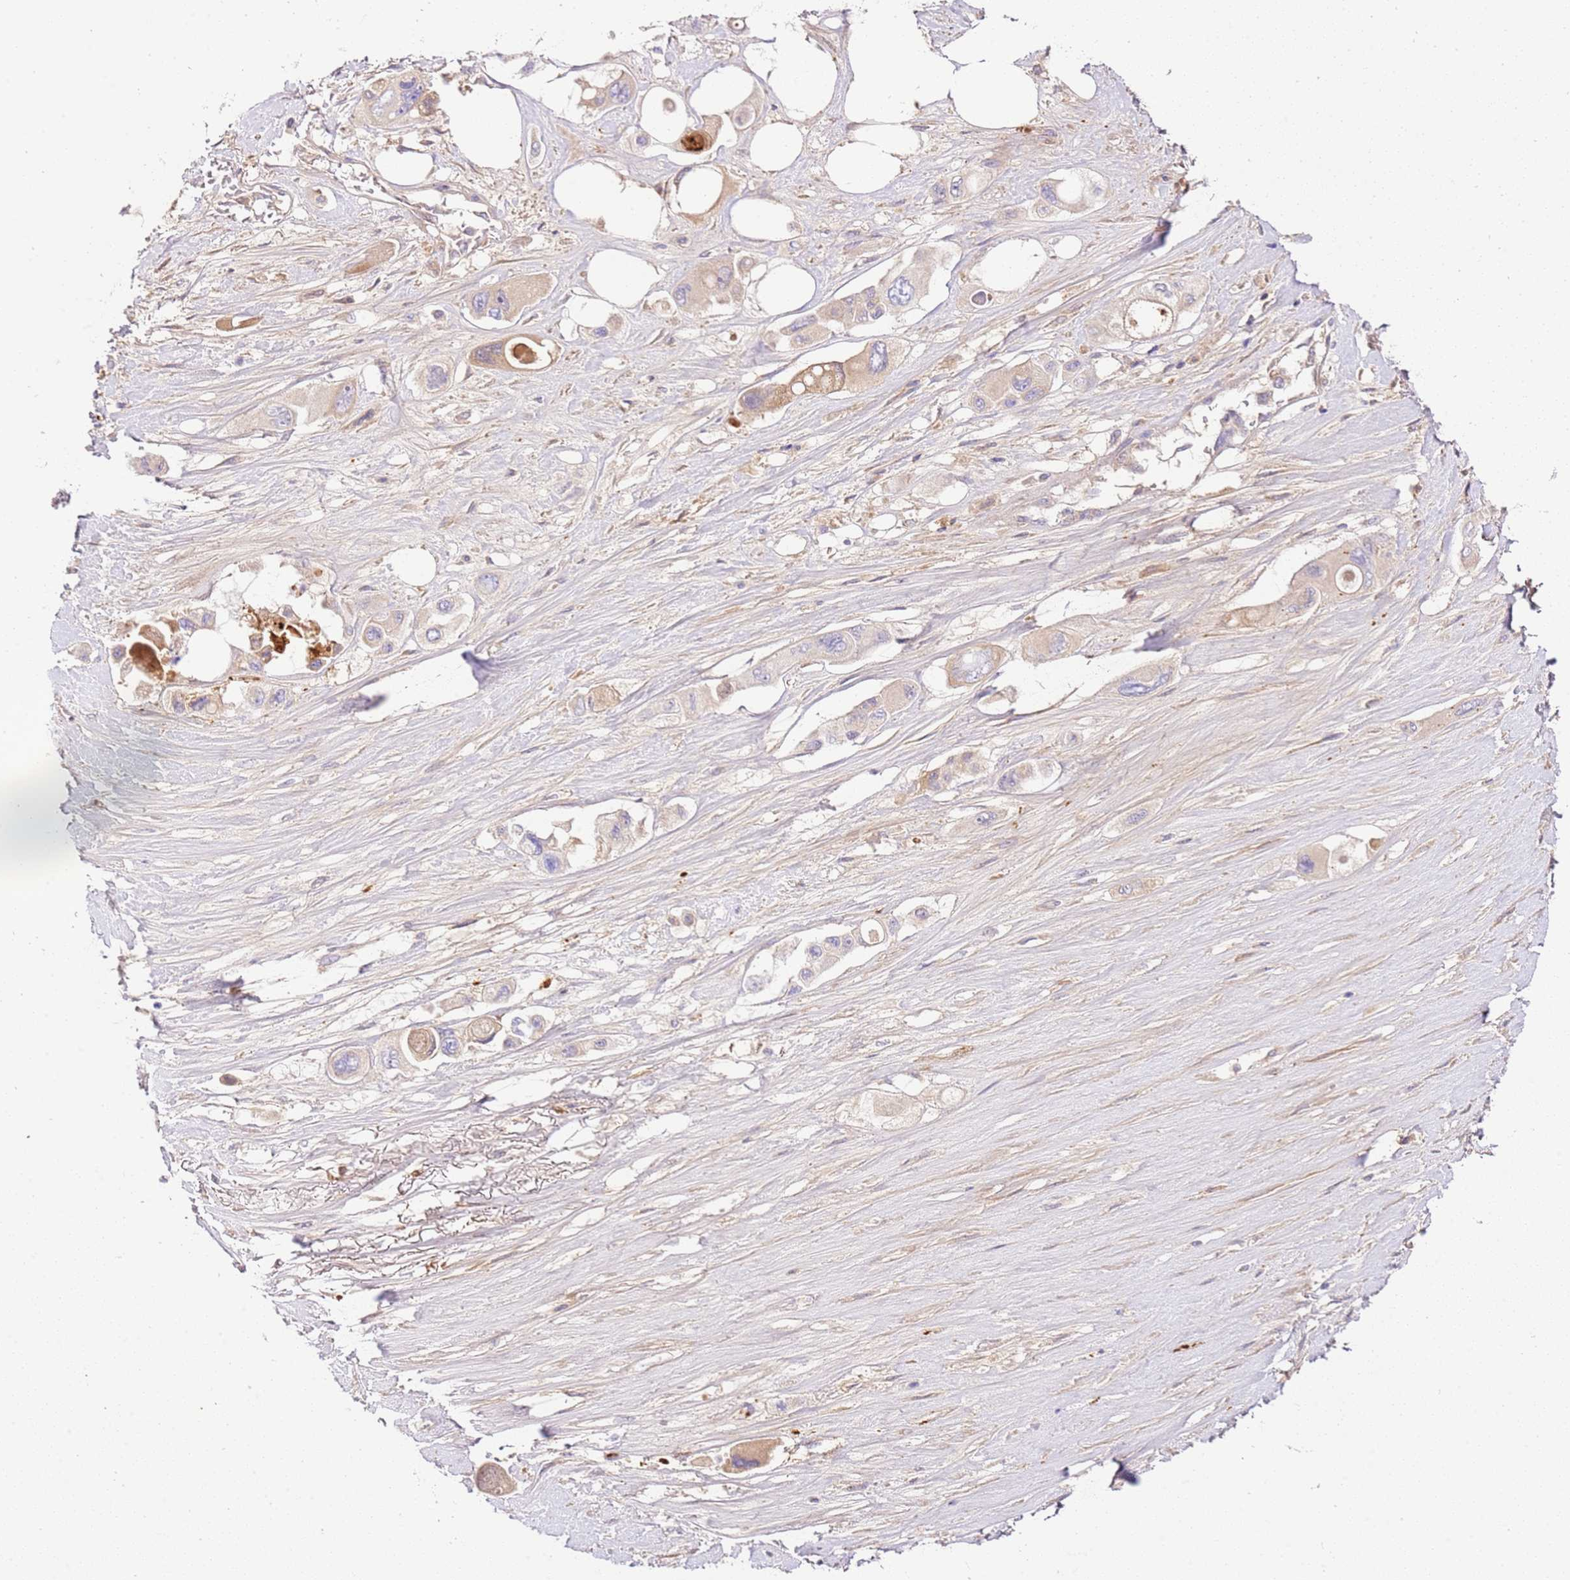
{"staining": {"intensity": "weak", "quantity": "<25%", "location": "cytoplasmic/membranous"}, "tissue": "pancreatic cancer", "cell_type": "Tumor cells", "image_type": "cancer", "snomed": [{"axis": "morphology", "description": "Adenocarcinoma, NOS"}, {"axis": "topography", "description": "Pancreas"}], "caption": "Pancreatic adenocarcinoma stained for a protein using IHC exhibits no positivity tumor cells.", "gene": "C8G", "patient": {"sex": "male", "age": 92}}